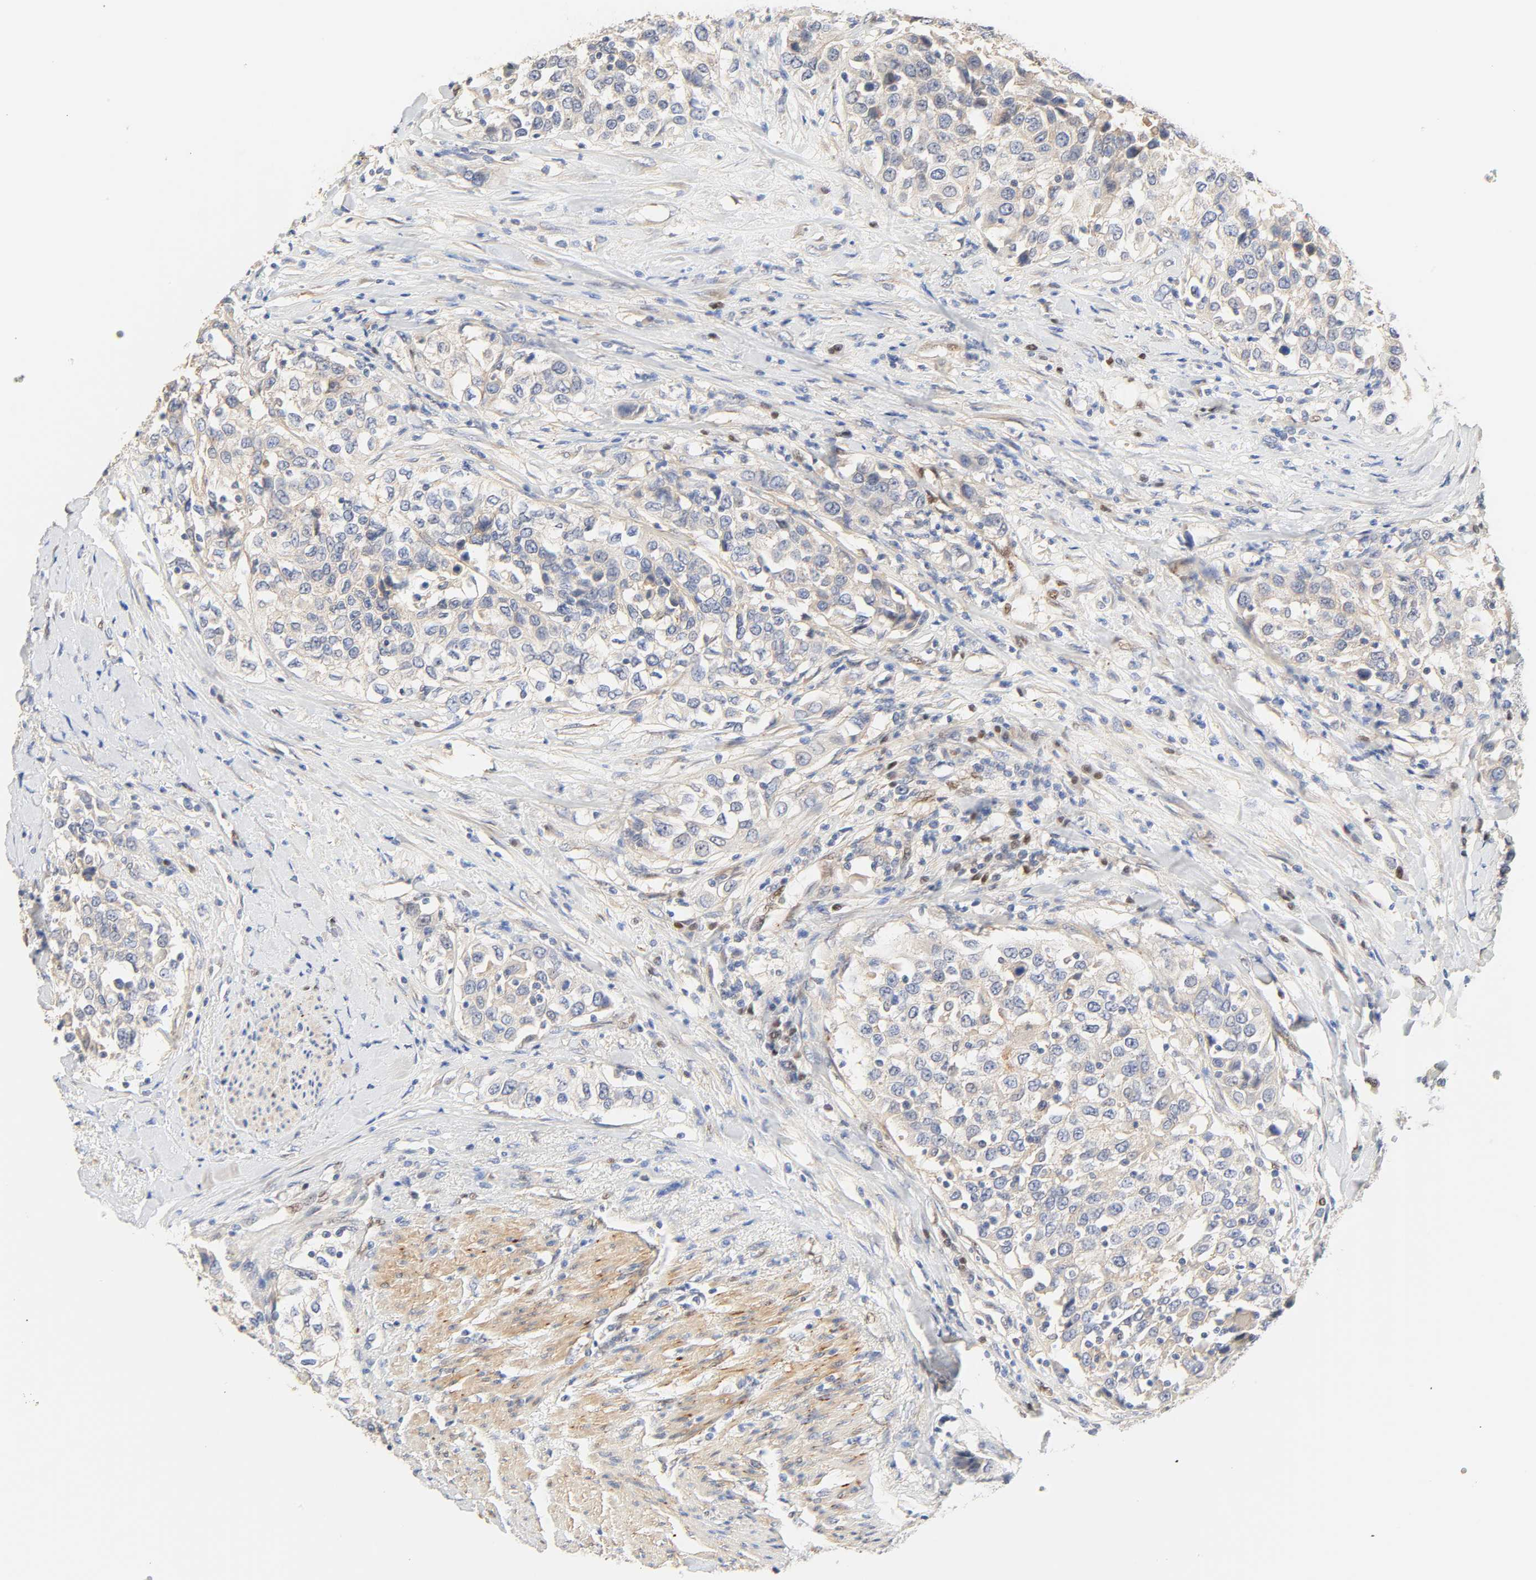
{"staining": {"intensity": "negative", "quantity": "none", "location": "none"}, "tissue": "urothelial cancer", "cell_type": "Tumor cells", "image_type": "cancer", "snomed": [{"axis": "morphology", "description": "Urothelial carcinoma, High grade"}, {"axis": "topography", "description": "Urinary bladder"}], "caption": "Tumor cells are negative for brown protein staining in urothelial cancer.", "gene": "BORCS8-MEF2B", "patient": {"sex": "female", "age": 80}}